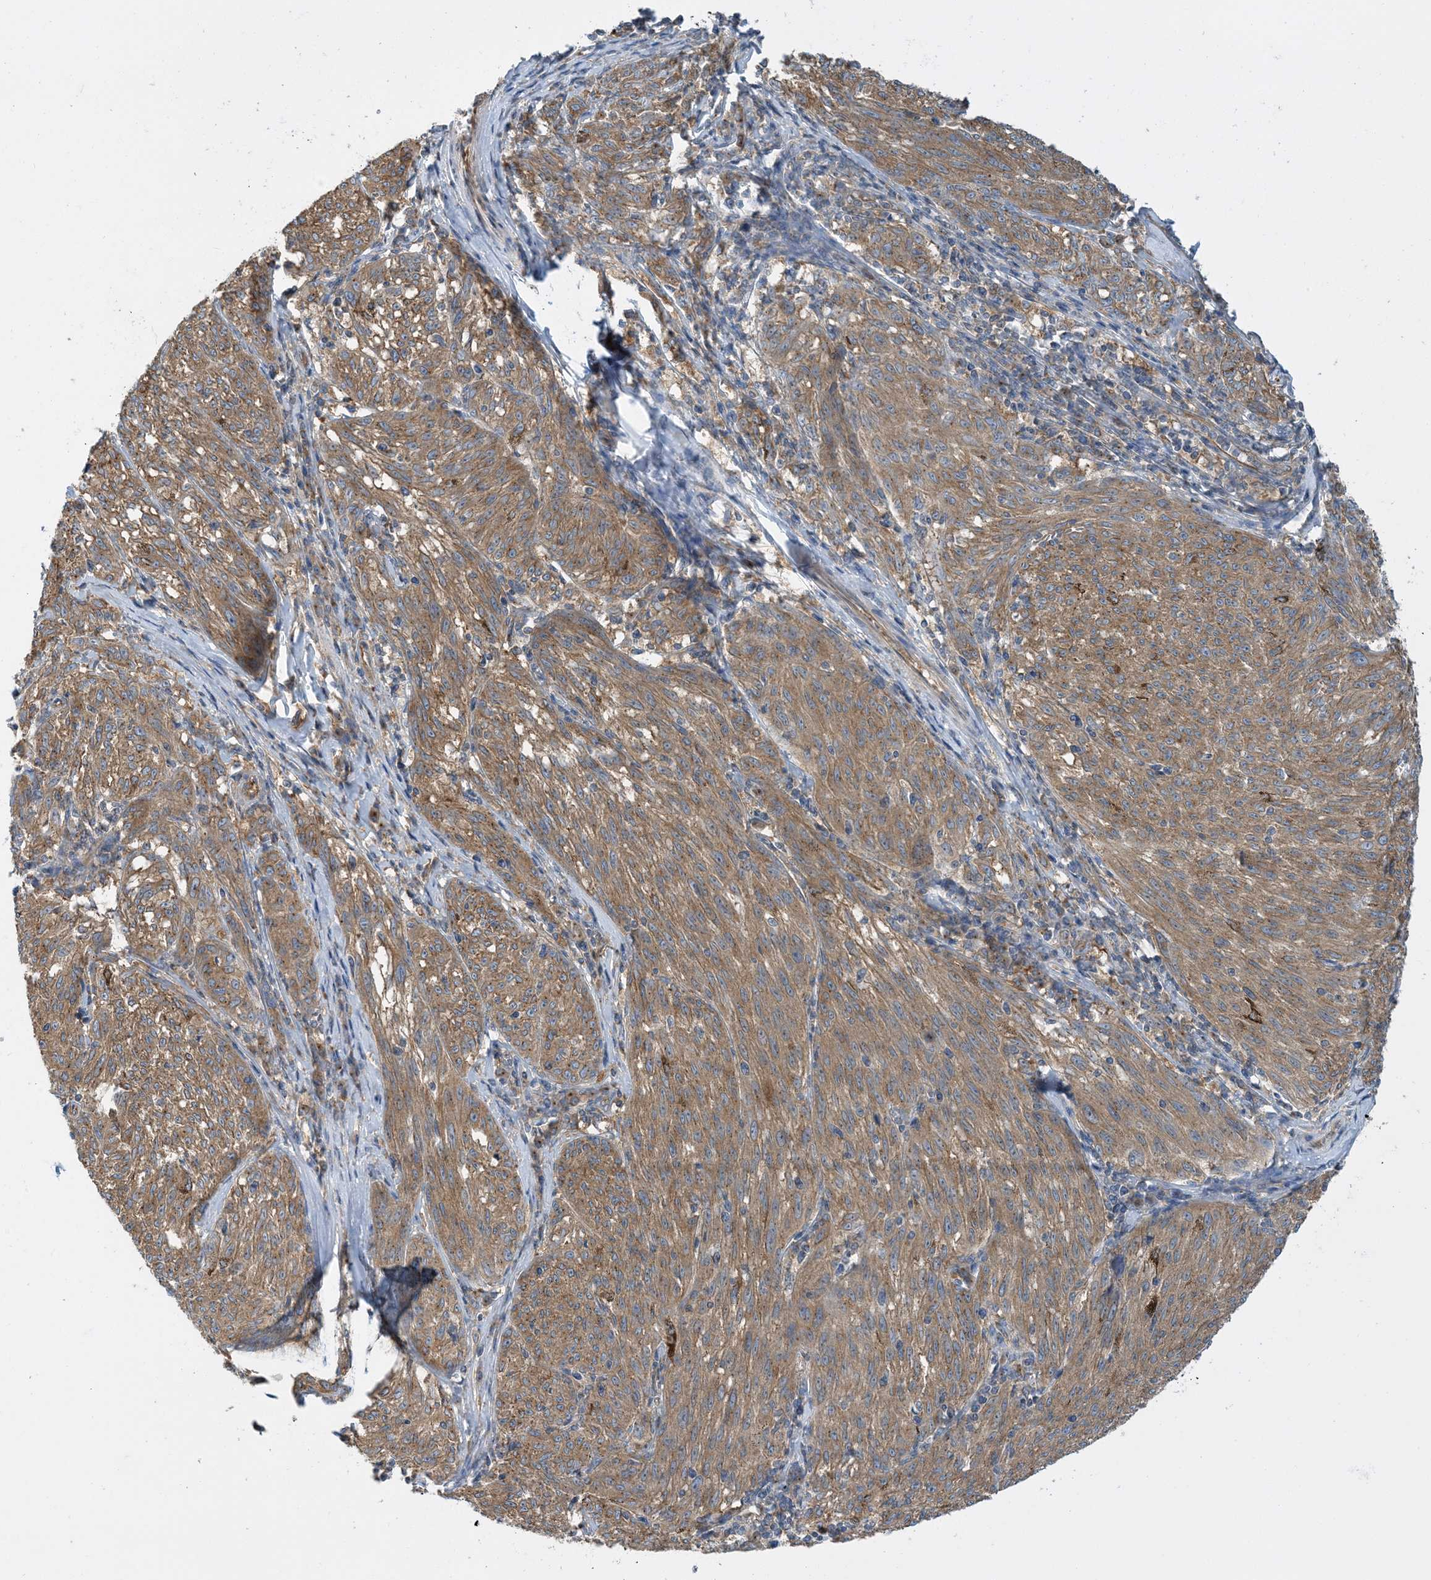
{"staining": {"intensity": "moderate", "quantity": ">75%", "location": "cytoplasmic/membranous"}, "tissue": "melanoma", "cell_type": "Tumor cells", "image_type": "cancer", "snomed": [{"axis": "morphology", "description": "Malignant melanoma, NOS"}, {"axis": "topography", "description": "Skin"}], "caption": "Protein staining by immunohistochemistry exhibits moderate cytoplasmic/membranous staining in about >75% of tumor cells in melanoma. Using DAB (3,3'-diaminobenzidine) (brown) and hematoxylin (blue) stains, captured at high magnification using brightfield microscopy.", "gene": "SIDT1", "patient": {"sex": "female", "age": 72}}